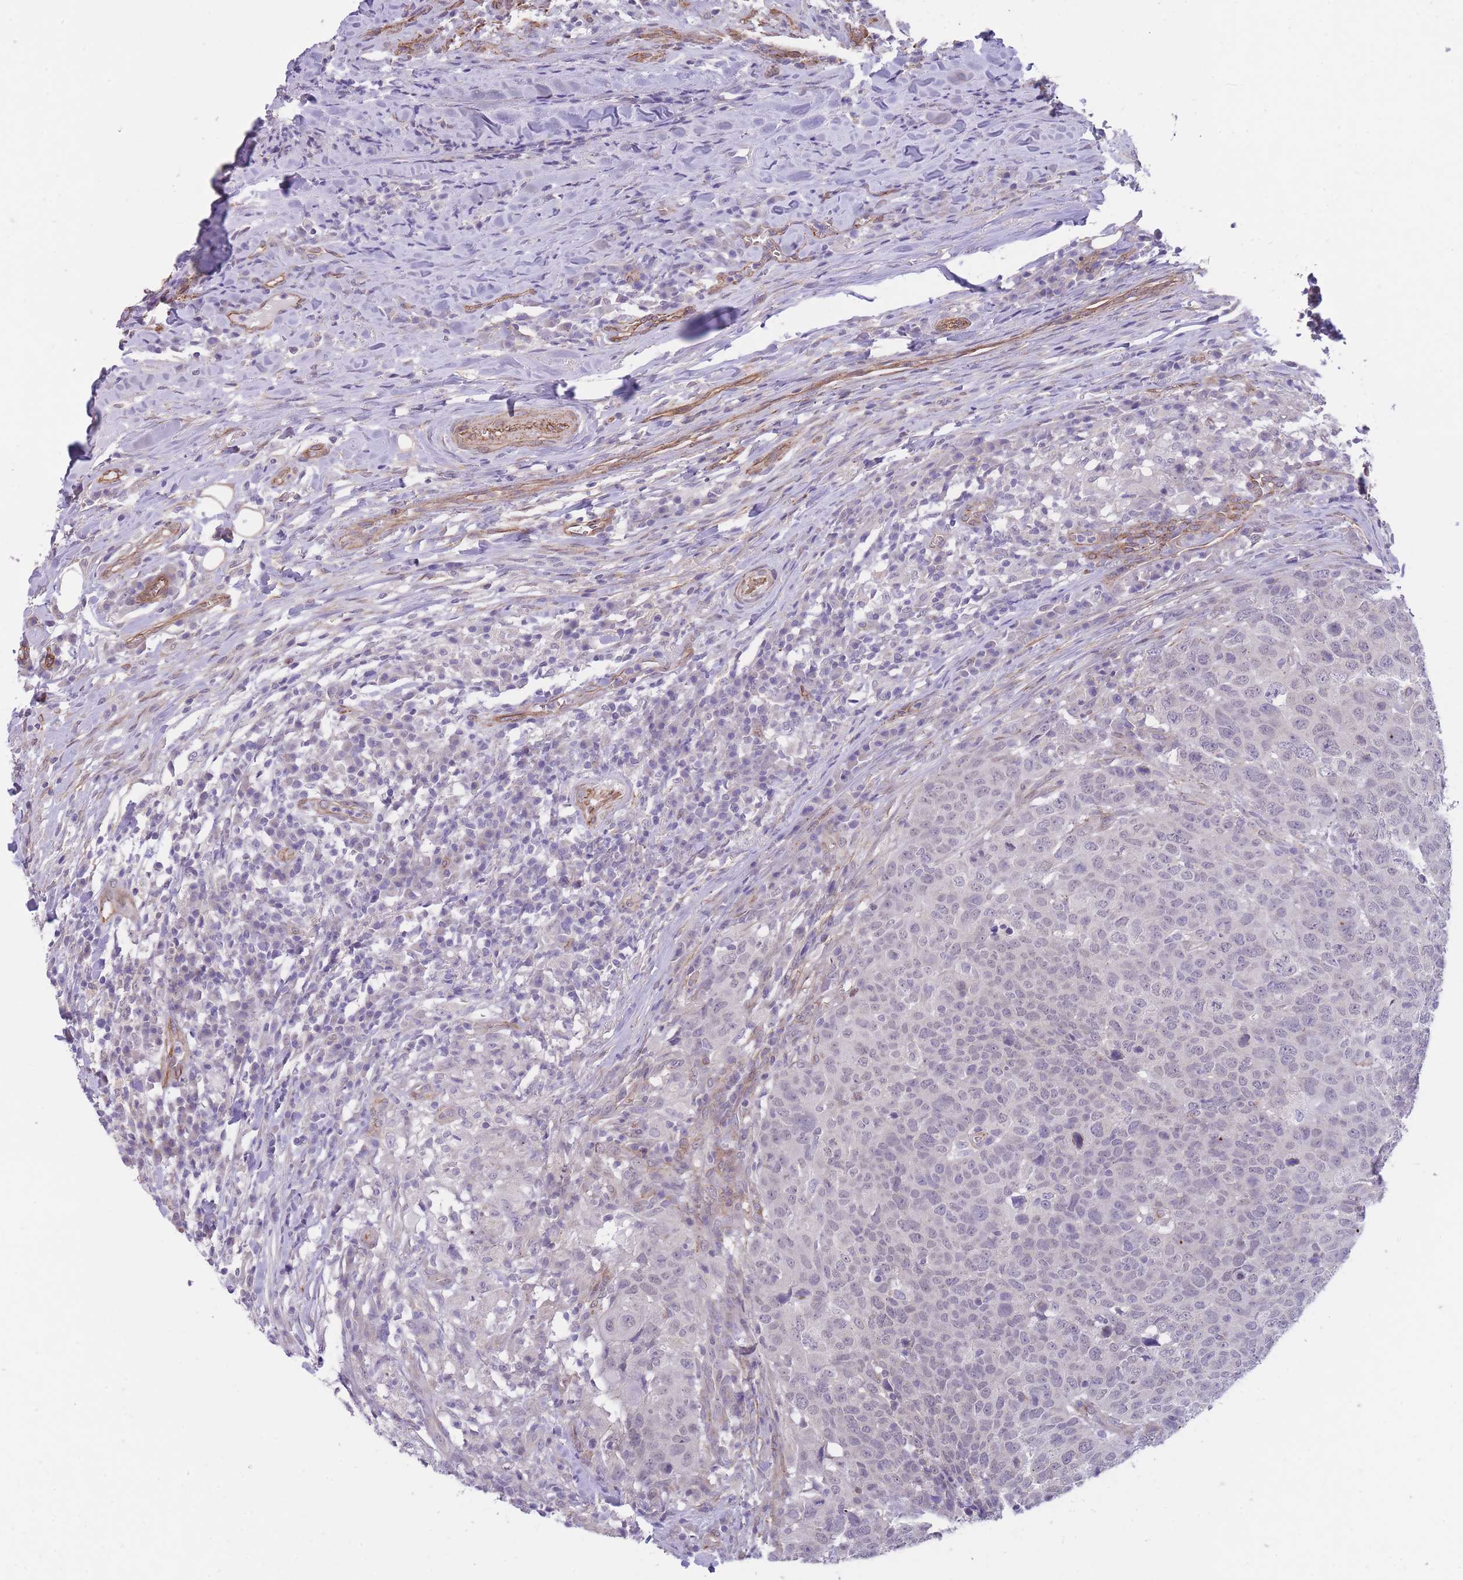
{"staining": {"intensity": "negative", "quantity": "none", "location": "none"}, "tissue": "head and neck cancer", "cell_type": "Tumor cells", "image_type": "cancer", "snomed": [{"axis": "morphology", "description": "Normal tissue, NOS"}, {"axis": "morphology", "description": "Squamous cell carcinoma, NOS"}, {"axis": "topography", "description": "Skeletal muscle"}, {"axis": "topography", "description": "Vascular tissue"}, {"axis": "topography", "description": "Peripheral nerve tissue"}, {"axis": "topography", "description": "Head-Neck"}], "caption": "IHC image of human squamous cell carcinoma (head and neck) stained for a protein (brown), which displays no staining in tumor cells. The staining is performed using DAB (3,3'-diaminobenzidine) brown chromogen with nuclei counter-stained in using hematoxylin.", "gene": "QTRT1", "patient": {"sex": "male", "age": 66}}